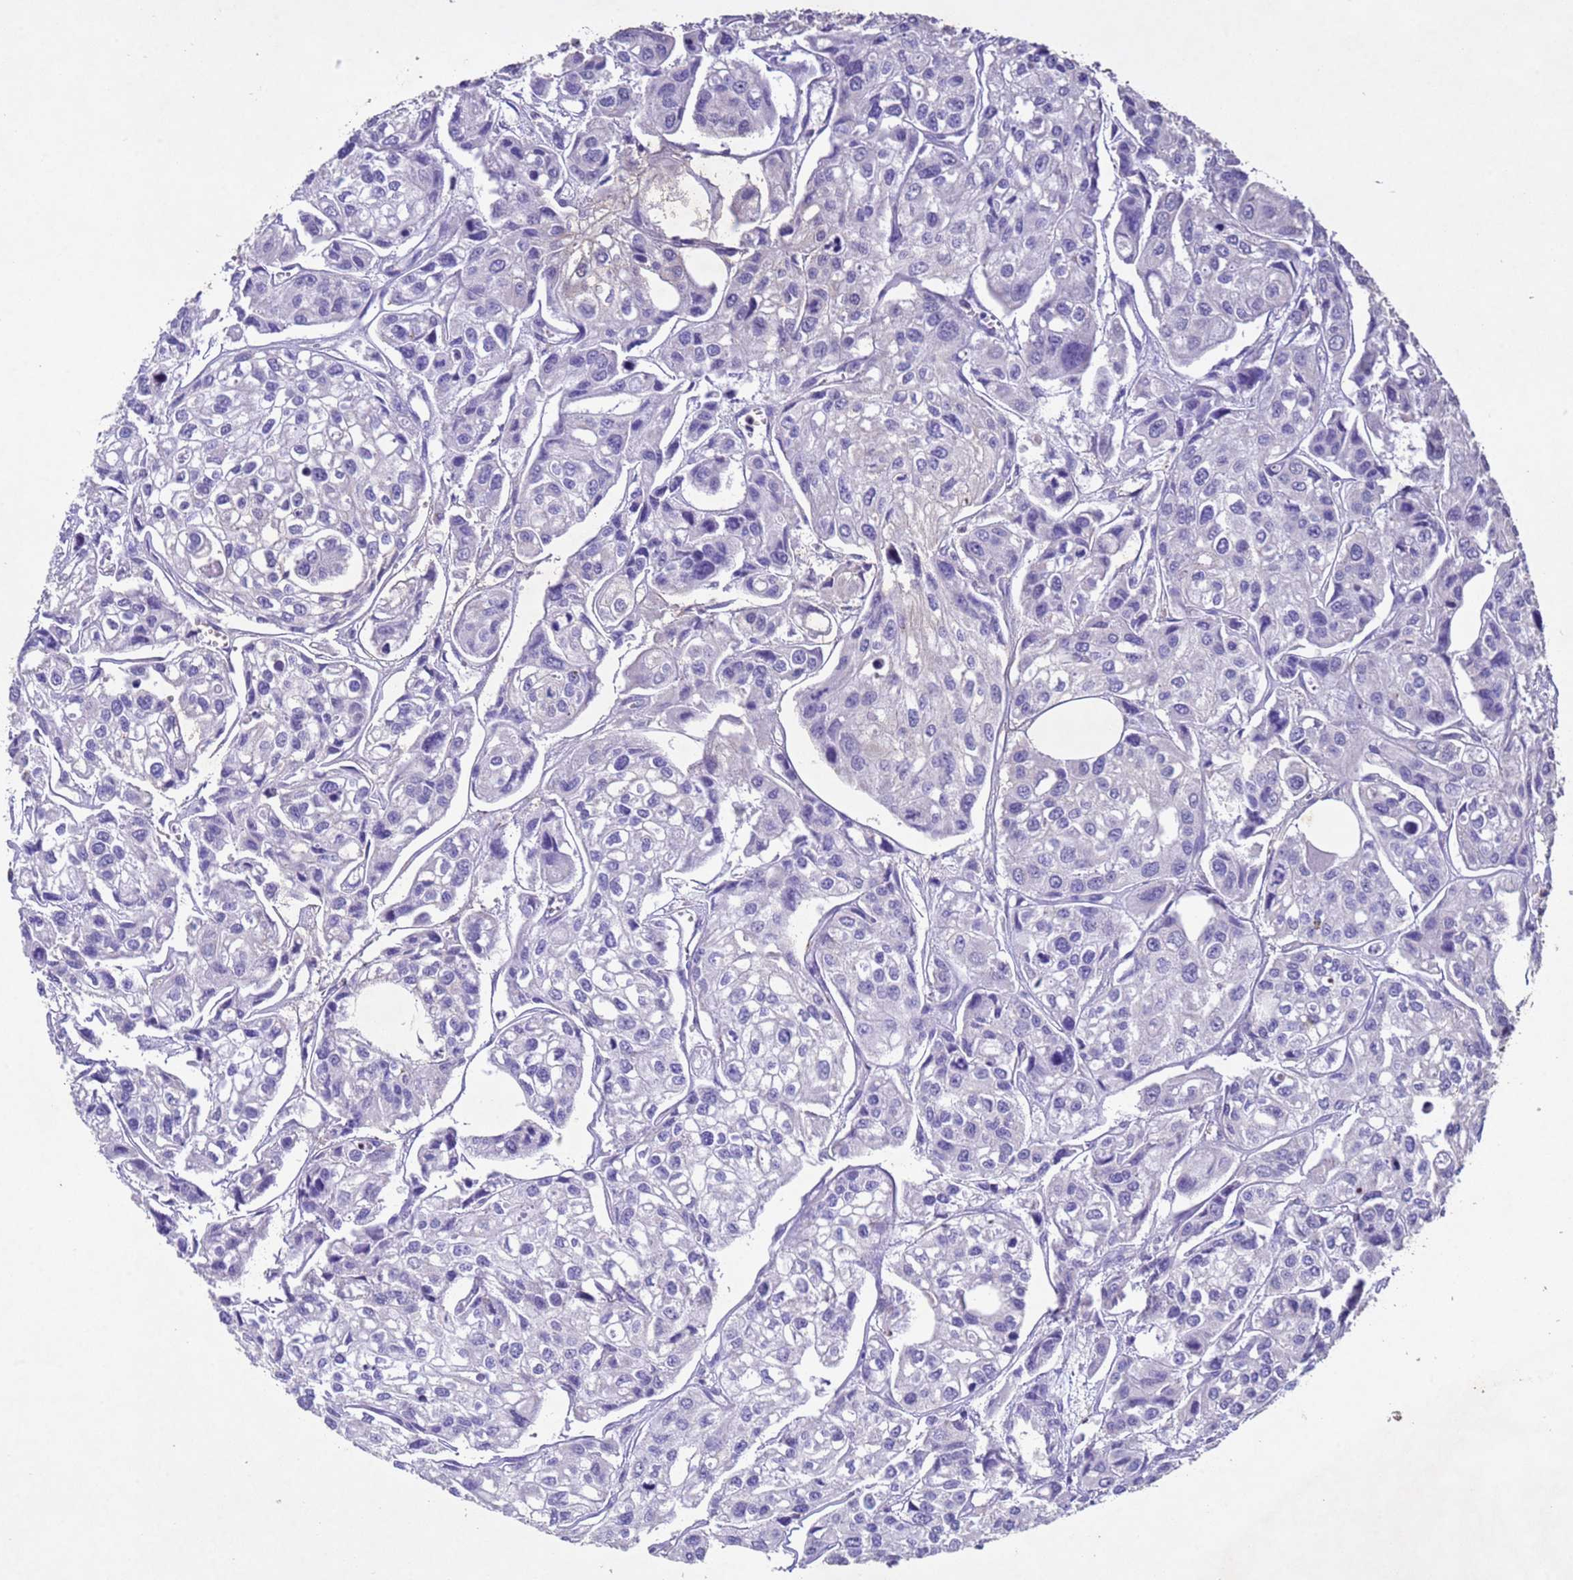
{"staining": {"intensity": "negative", "quantity": "none", "location": "none"}, "tissue": "urothelial cancer", "cell_type": "Tumor cells", "image_type": "cancer", "snomed": [{"axis": "morphology", "description": "Urothelial carcinoma, High grade"}, {"axis": "topography", "description": "Urinary bladder"}], "caption": "An immunohistochemistry (IHC) image of high-grade urothelial carcinoma is shown. There is no staining in tumor cells of high-grade urothelial carcinoma.", "gene": "NLRP11", "patient": {"sex": "male", "age": 67}}